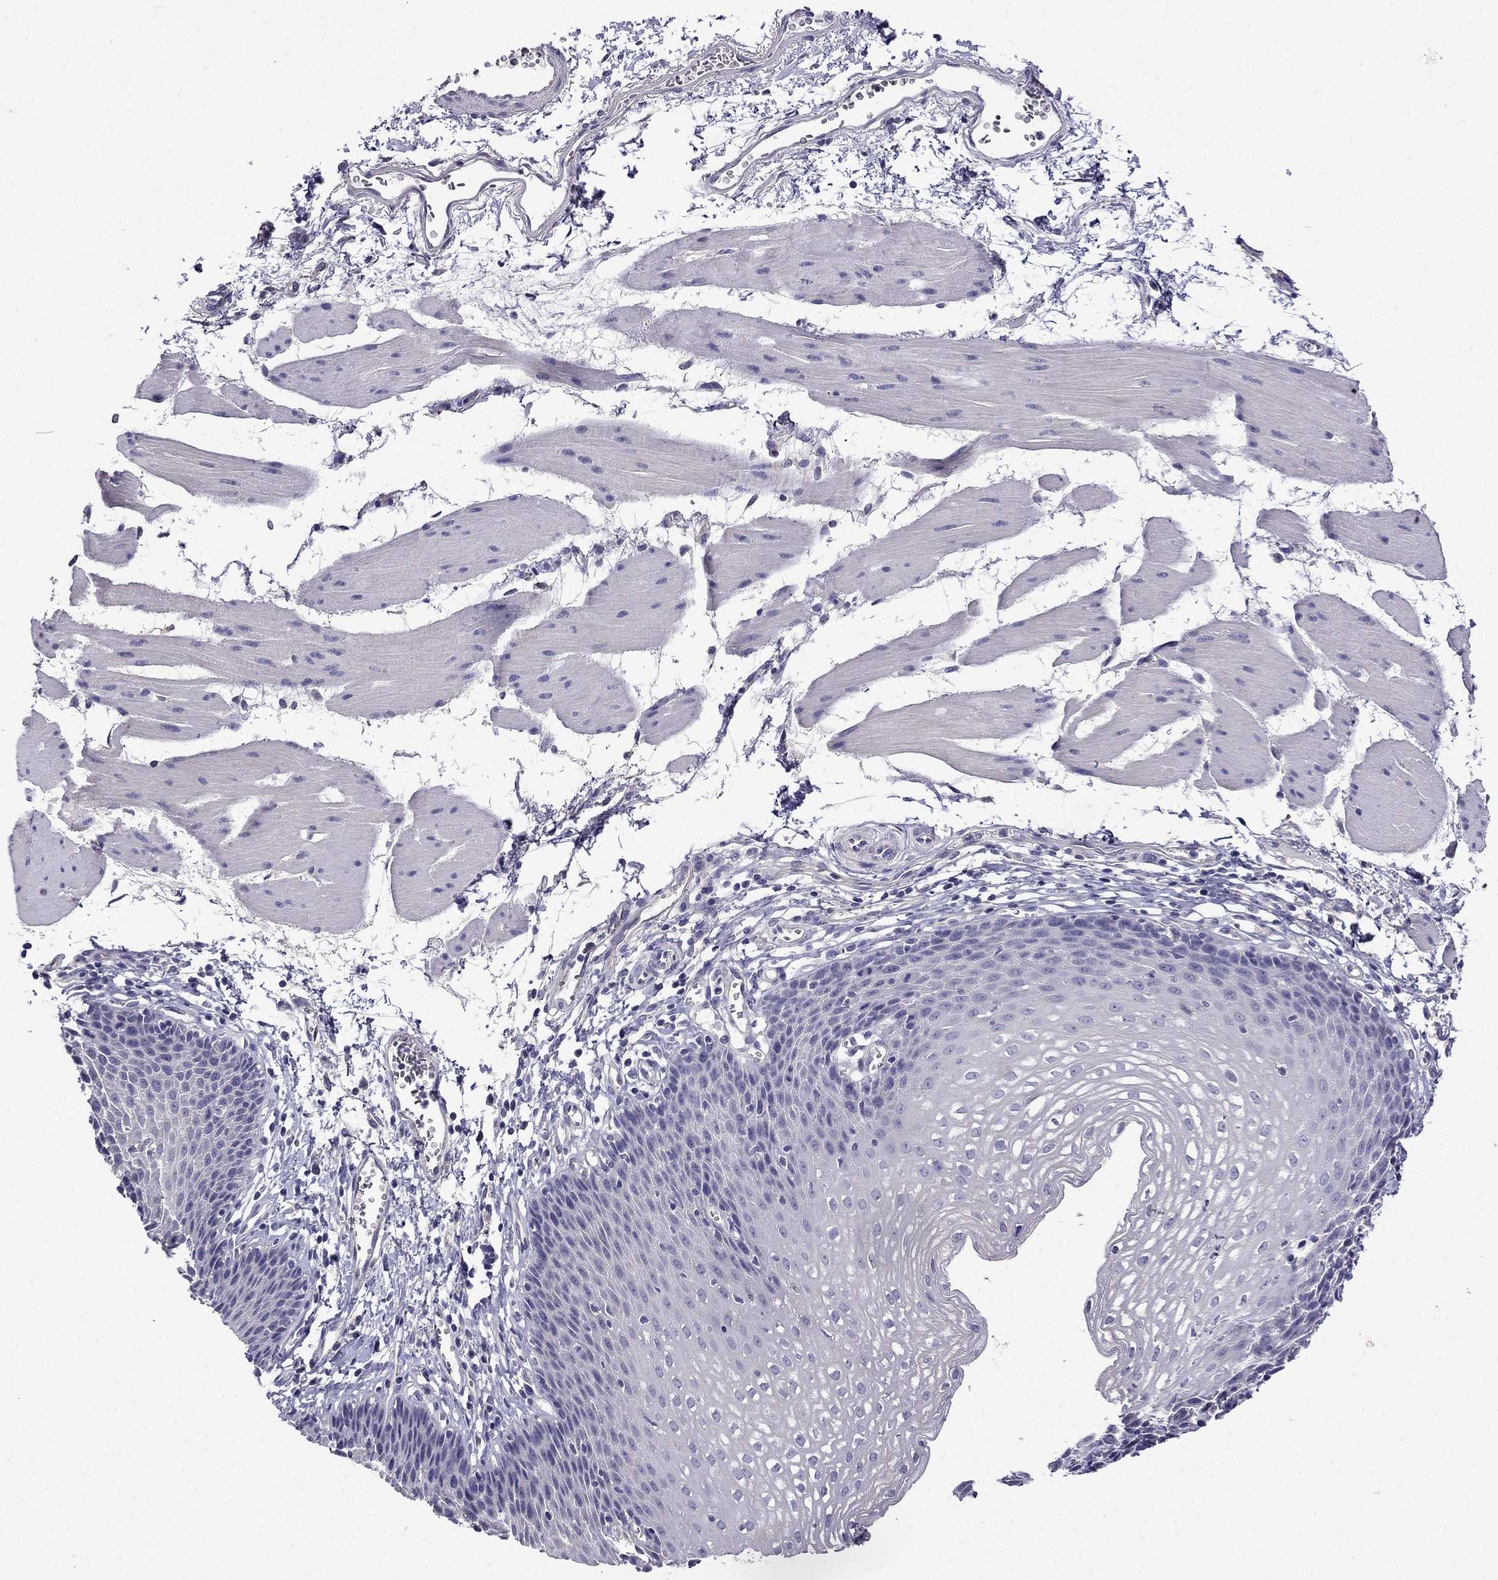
{"staining": {"intensity": "negative", "quantity": "none", "location": "none"}, "tissue": "esophagus", "cell_type": "Squamous epithelial cells", "image_type": "normal", "snomed": [{"axis": "morphology", "description": "Normal tissue, NOS"}, {"axis": "topography", "description": "Esophagus"}], "caption": "IHC histopathology image of unremarkable esophagus: human esophagus stained with DAB displays no significant protein expression in squamous epithelial cells. Brightfield microscopy of immunohistochemistry stained with DAB (3,3'-diaminobenzidine) (brown) and hematoxylin (blue), captured at high magnification.", "gene": "SCNN1D", "patient": {"sex": "female", "age": 64}}